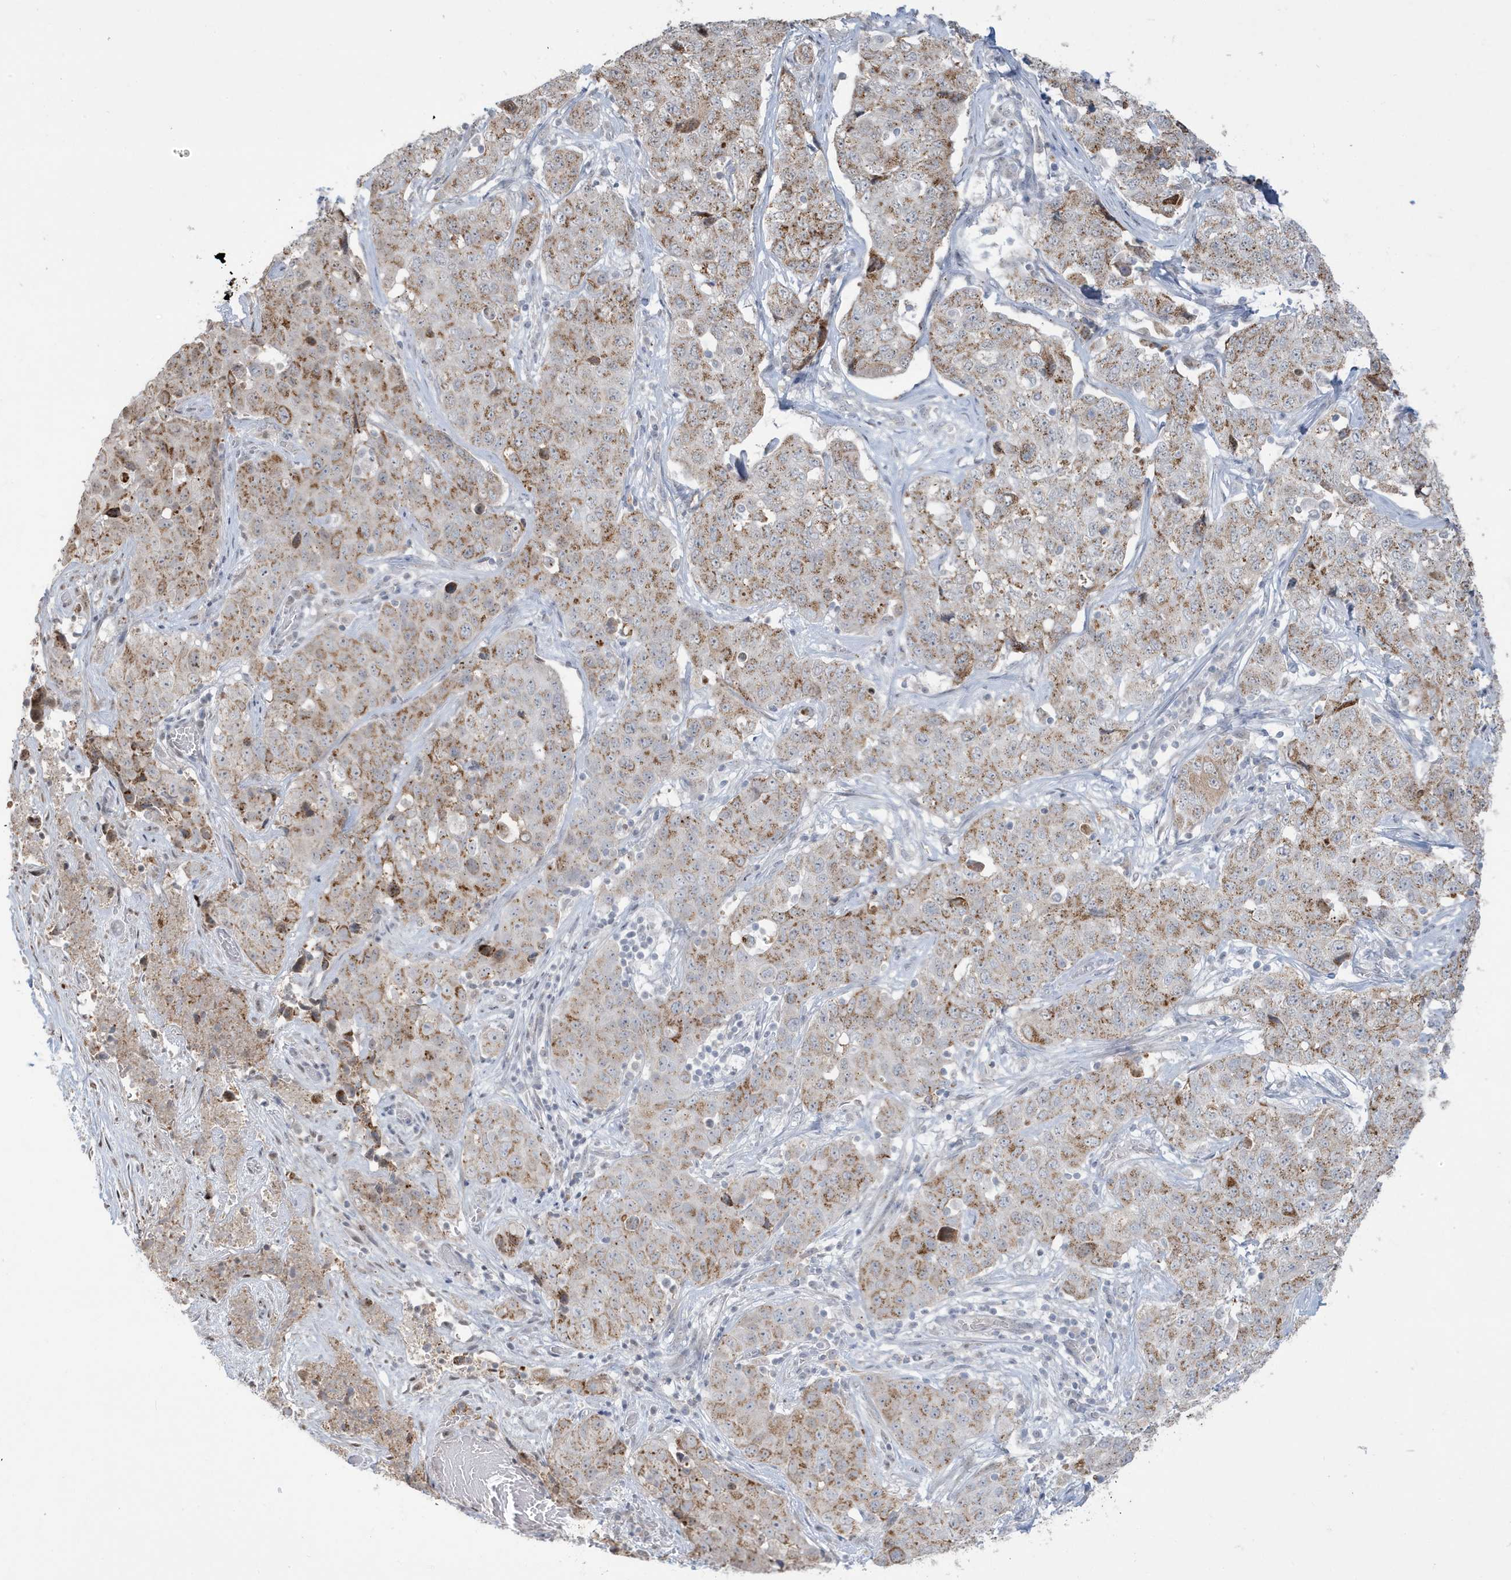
{"staining": {"intensity": "moderate", "quantity": ">75%", "location": "cytoplasmic/membranous"}, "tissue": "stomach cancer", "cell_type": "Tumor cells", "image_type": "cancer", "snomed": [{"axis": "morphology", "description": "Normal tissue, NOS"}, {"axis": "morphology", "description": "Adenocarcinoma, NOS"}, {"axis": "topography", "description": "Lymph node"}, {"axis": "topography", "description": "Stomach"}], "caption": "The immunohistochemical stain shows moderate cytoplasmic/membranous staining in tumor cells of adenocarcinoma (stomach) tissue.", "gene": "FNDC1", "patient": {"sex": "male", "age": 48}}